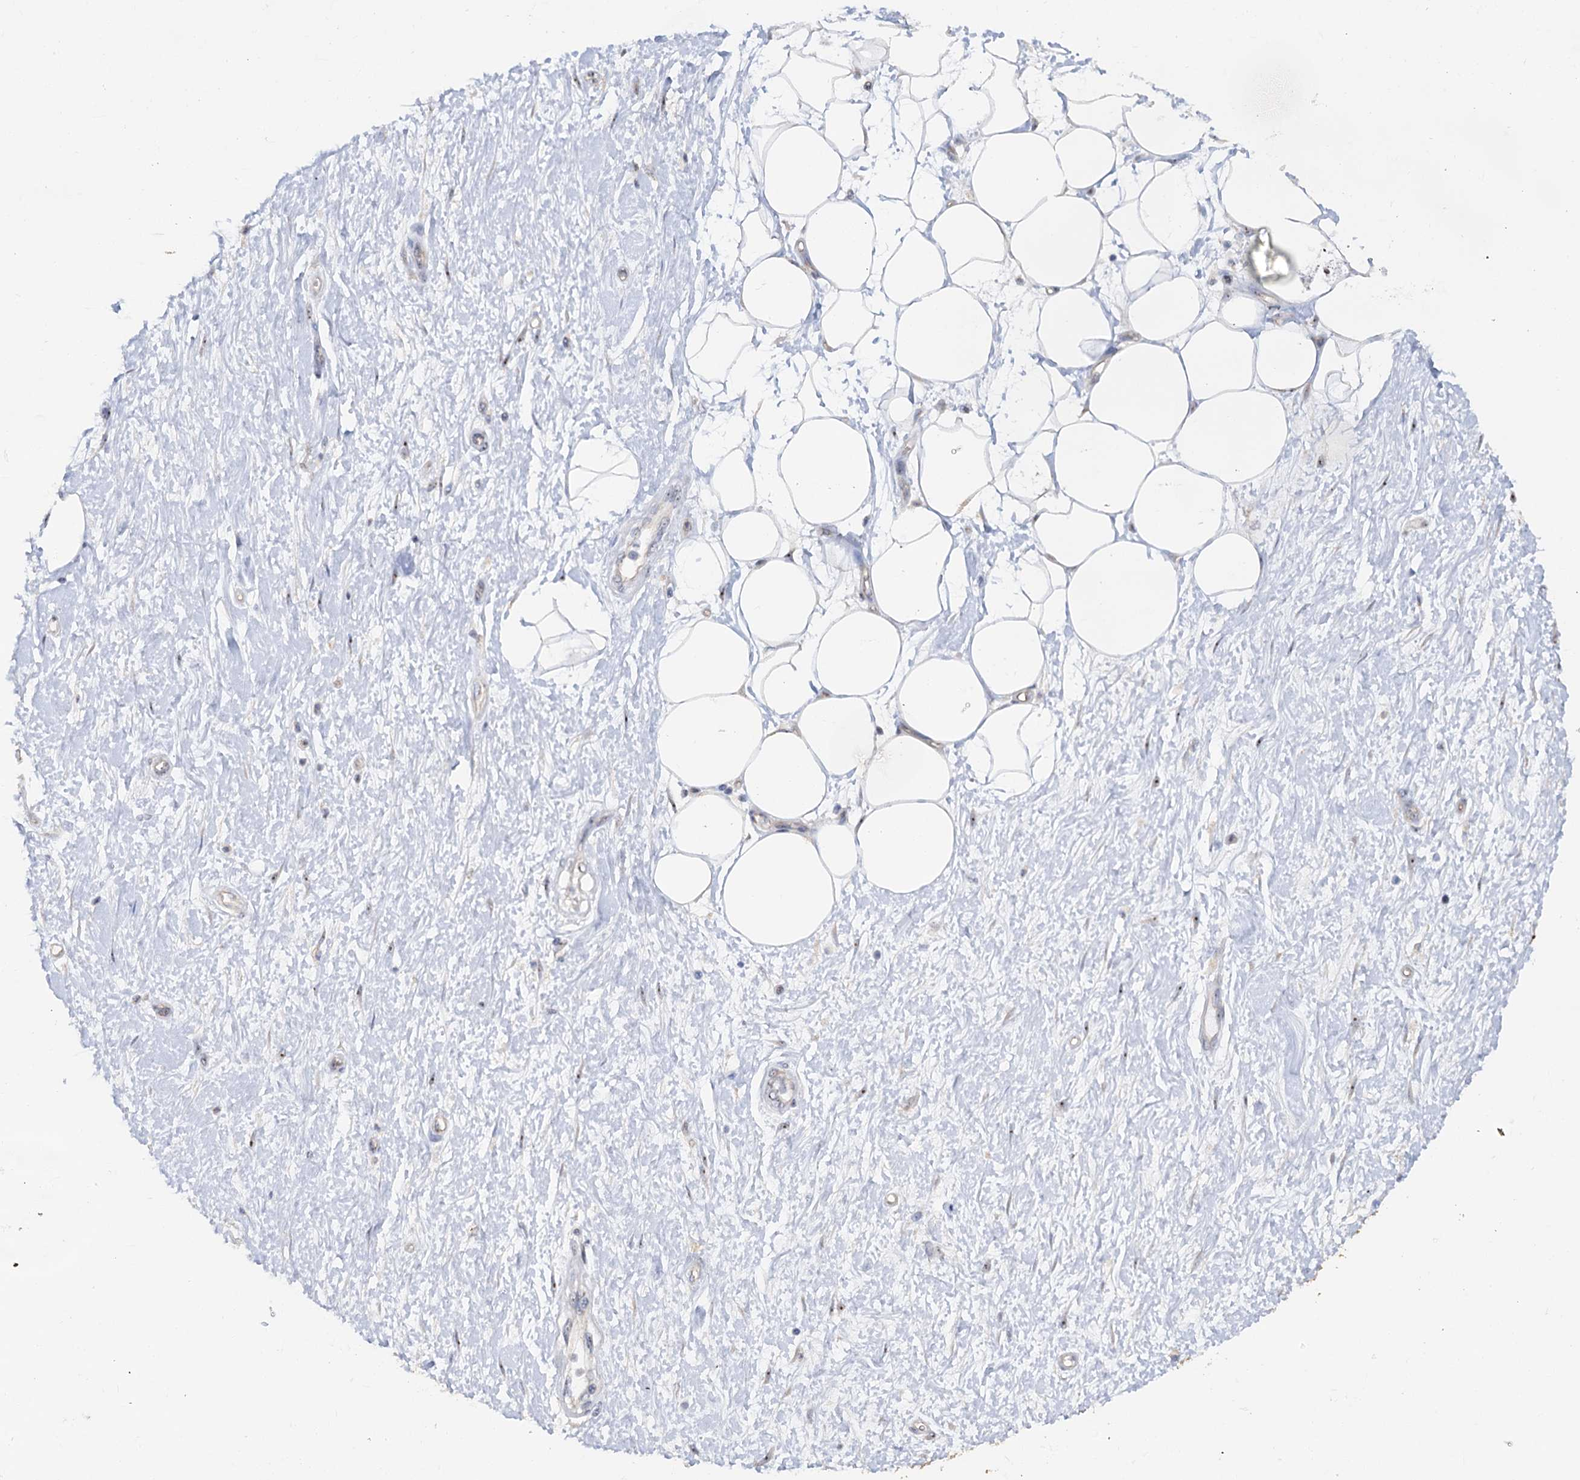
{"staining": {"intensity": "negative", "quantity": "none", "location": "none"}, "tissue": "adipose tissue", "cell_type": "Adipocytes", "image_type": "normal", "snomed": [{"axis": "morphology", "description": "Normal tissue, NOS"}, {"axis": "morphology", "description": "Adenocarcinoma, NOS"}, {"axis": "topography", "description": "Pancreas"}, {"axis": "topography", "description": "Peripheral nerve tissue"}], "caption": "Adipose tissue was stained to show a protein in brown. There is no significant expression in adipocytes.", "gene": "C2CD3", "patient": {"sex": "male", "age": 59}}